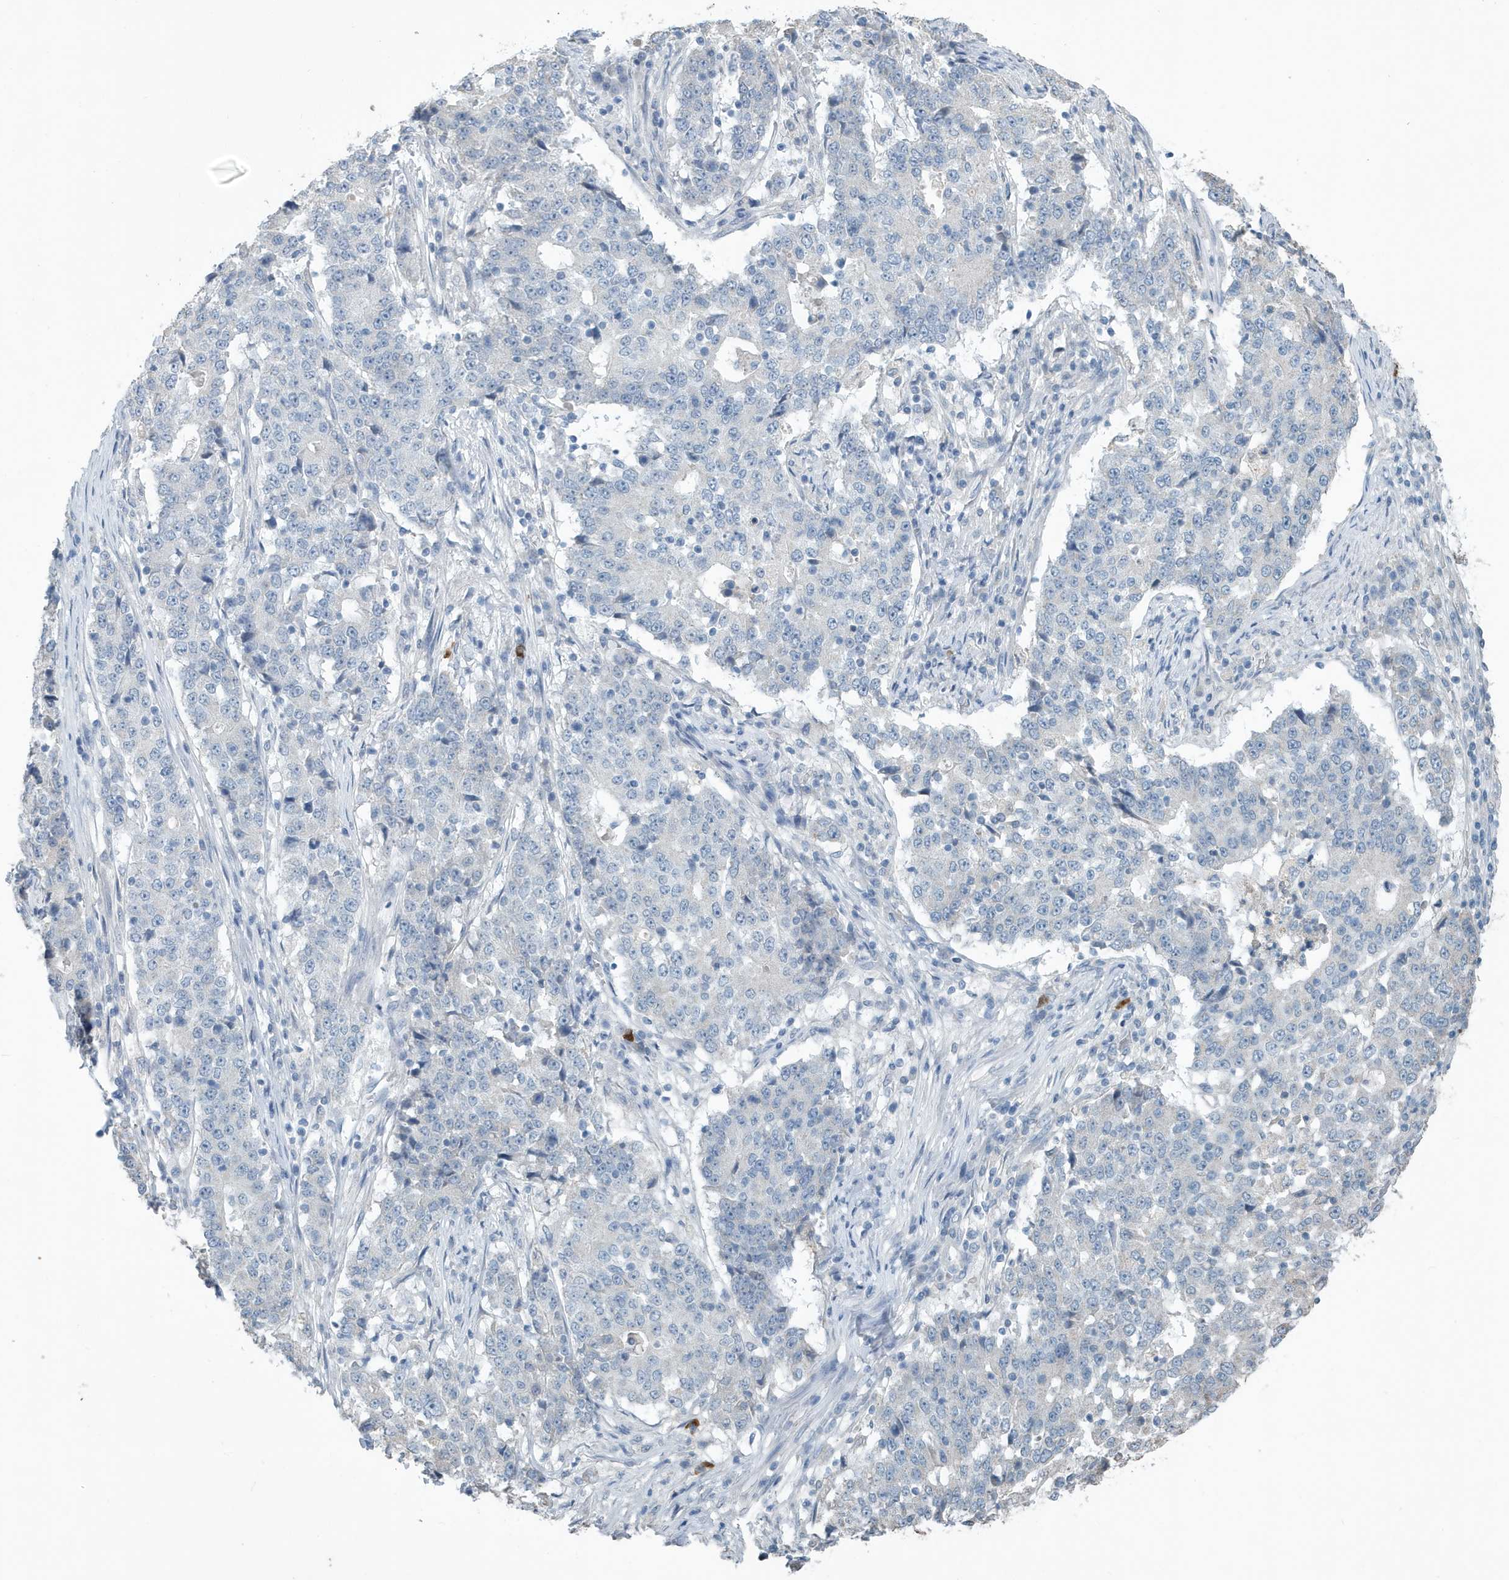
{"staining": {"intensity": "negative", "quantity": "none", "location": "none"}, "tissue": "stomach cancer", "cell_type": "Tumor cells", "image_type": "cancer", "snomed": [{"axis": "morphology", "description": "Adenocarcinoma, NOS"}, {"axis": "topography", "description": "Stomach"}], "caption": "DAB immunohistochemical staining of human stomach cancer (adenocarcinoma) demonstrates no significant expression in tumor cells.", "gene": "UGT2B4", "patient": {"sex": "male", "age": 59}}